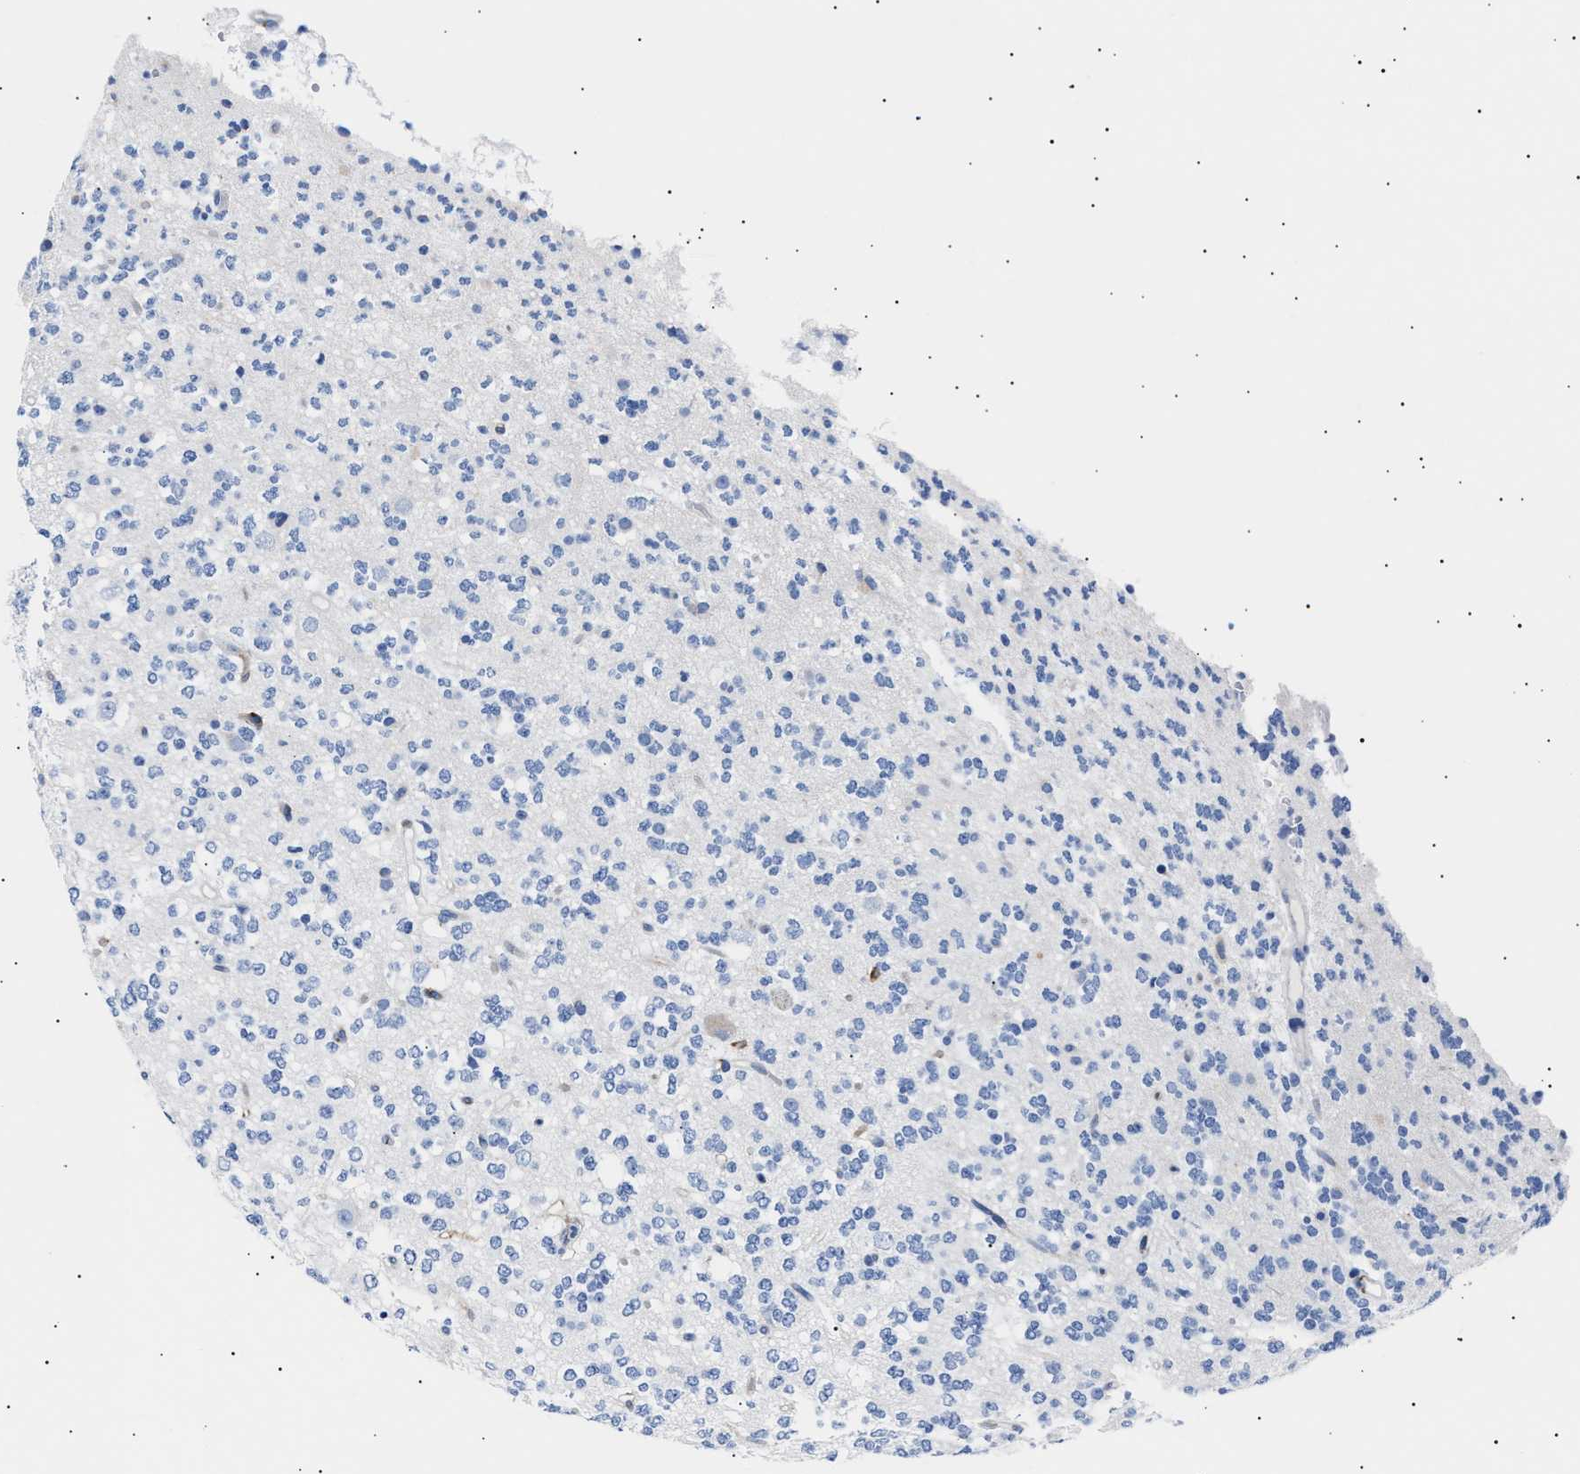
{"staining": {"intensity": "negative", "quantity": "none", "location": "none"}, "tissue": "glioma", "cell_type": "Tumor cells", "image_type": "cancer", "snomed": [{"axis": "morphology", "description": "Glioma, malignant, Low grade"}, {"axis": "topography", "description": "Brain"}], "caption": "Tumor cells are negative for brown protein staining in glioma. The staining was performed using DAB to visualize the protein expression in brown, while the nuclei were stained in blue with hematoxylin (Magnification: 20x).", "gene": "HEMGN", "patient": {"sex": "male", "age": 38}}